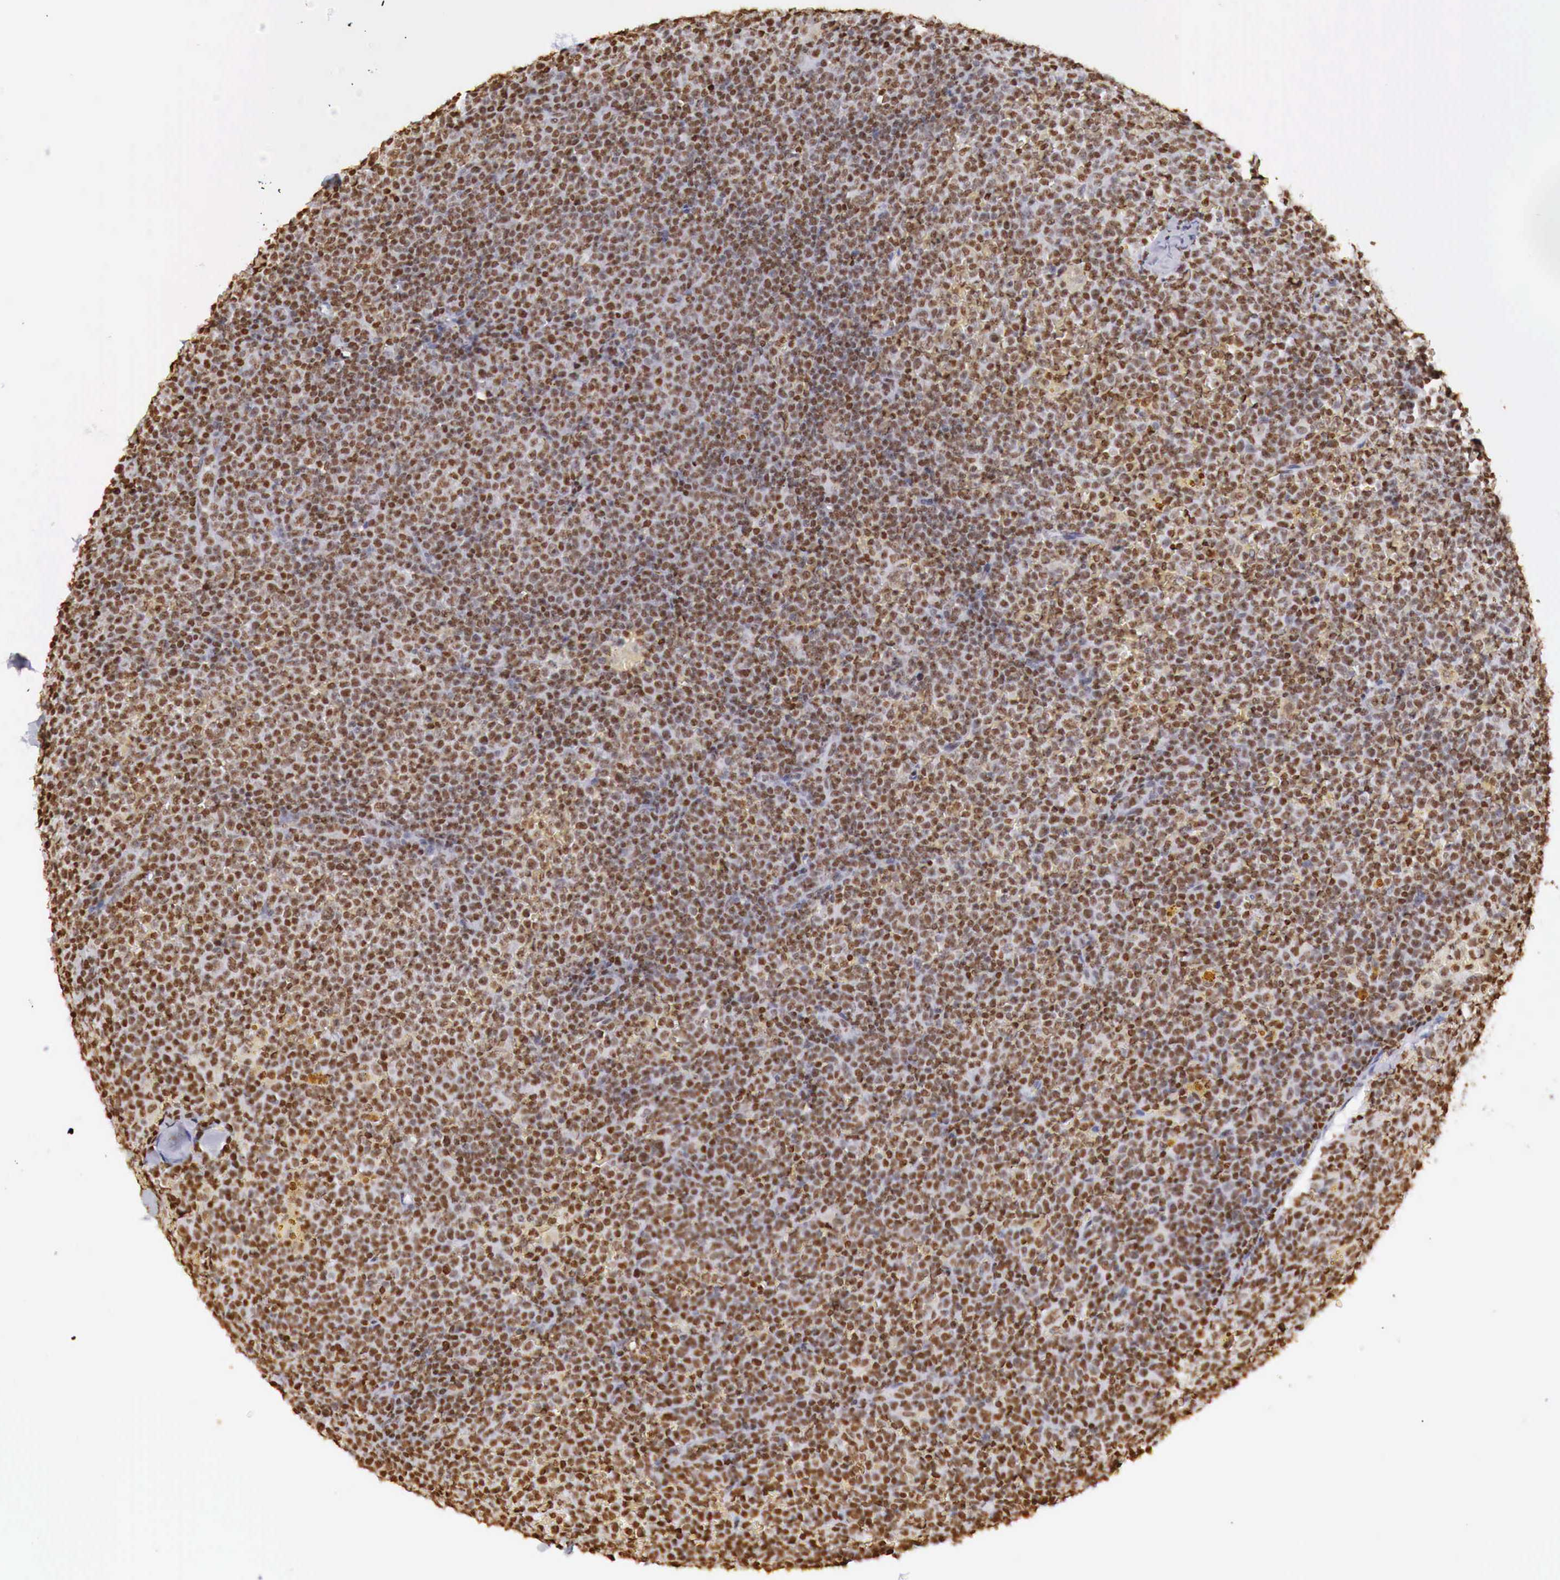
{"staining": {"intensity": "strong", "quantity": ">75%", "location": "nuclear"}, "tissue": "lymphoma", "cell_type": "Tumor cells", "image_type": "cancer", "snomed": [{"axis": "morphology", "description": "Malignant lymphoma, non-Hodgkin's type, Low grade"}, {"axis": "topography", "description": "Lymph node"}], "caption": "Brown immunohistochemical staining in low-grade malignant lymphoma, non-Hodgkin's type reveals strong nuclear positivity in about >75% of tumor cells.", "gene": "DKC1", "patient": {"sex": "male", "age": 50}}